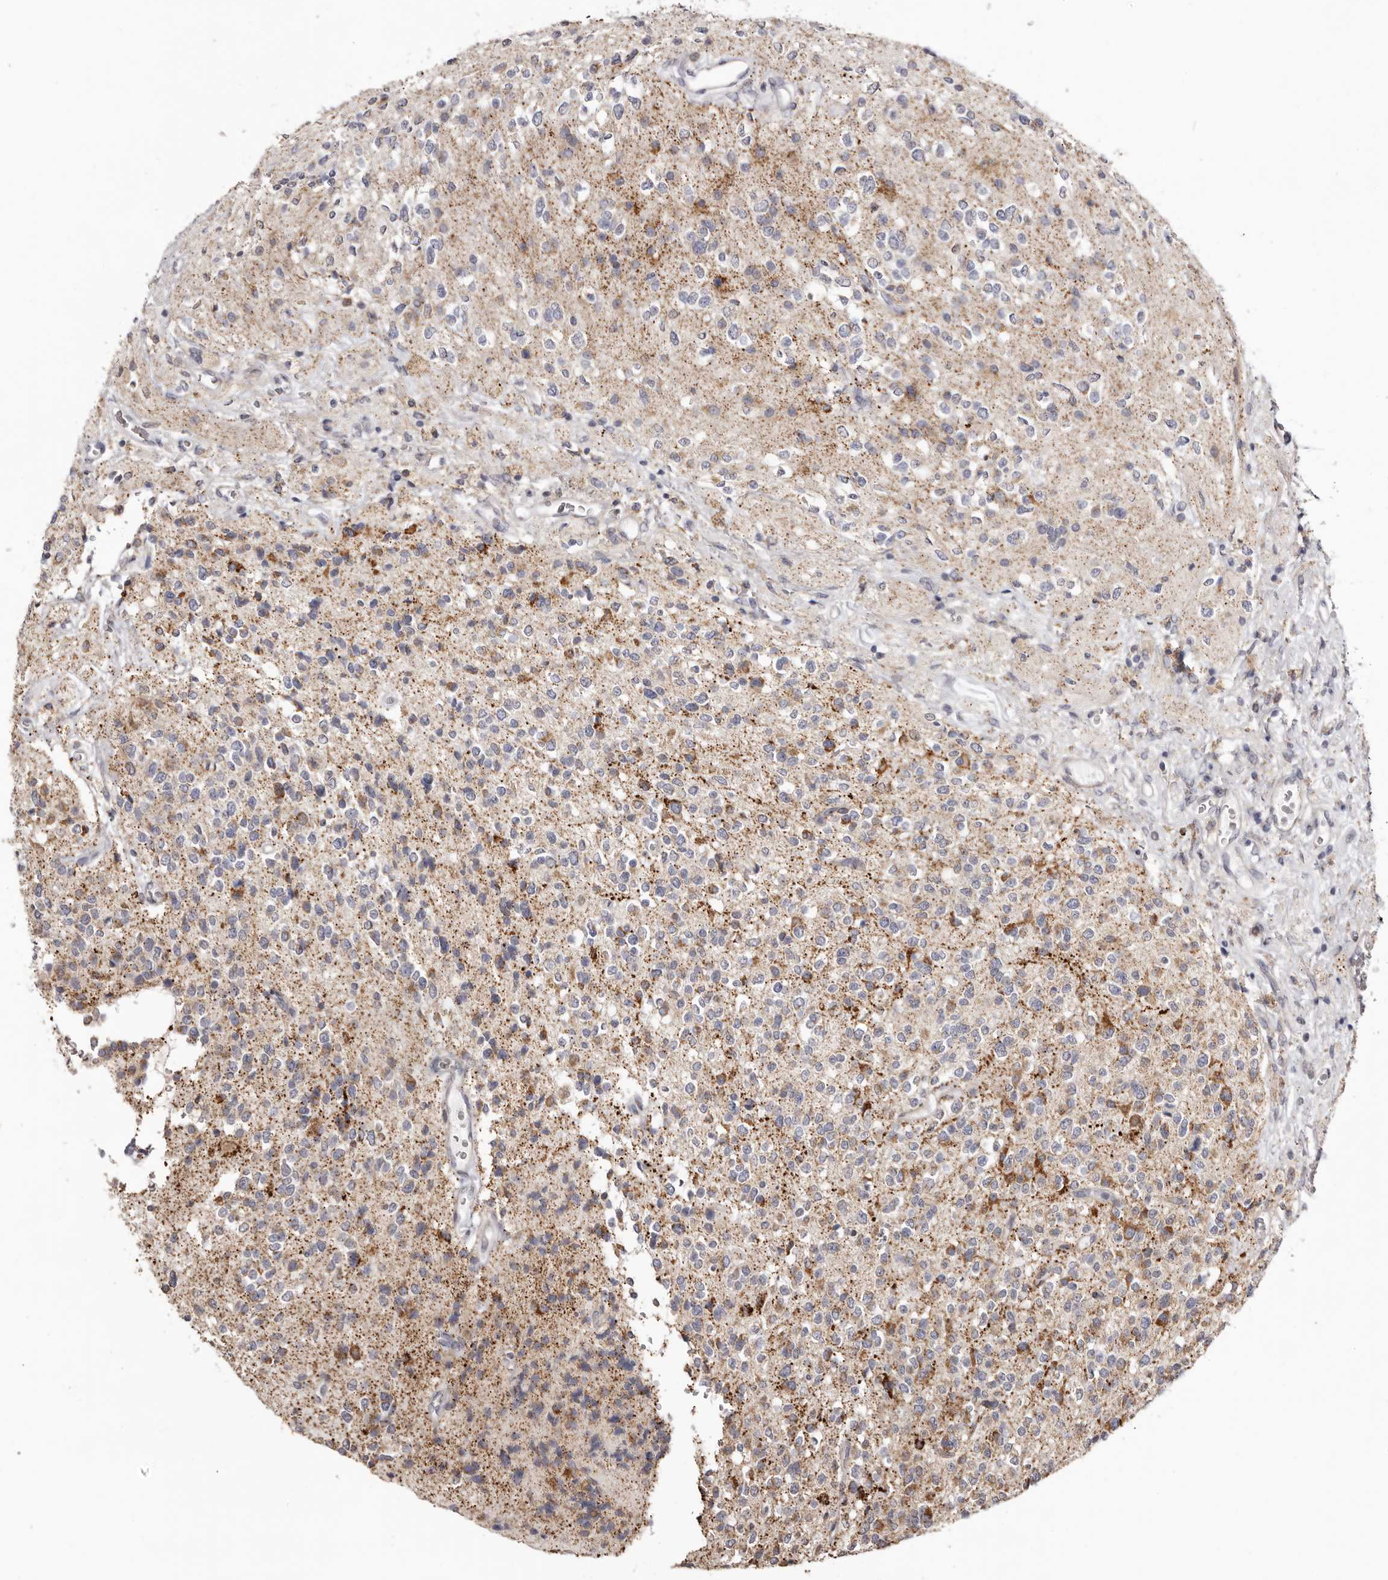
{"staining": {"intensity": "weak", "quantity": "<25%", "location": "cytoplasmic/membranous"}, "tissue": "glioma", "cell_type": "Tumor cells", "image_type": "cancer", "snomed": [{"axis": "morphology", "description": "Glioma, malignant, High grade"}, {"axis": "topography", "description": "Brain"}], "caption": "The image displays no significant expression in tumor cells of glioma. Nuclei are stained in blue.", "gene": "PIGX", "patient": {"sex": "male", "age": 34}}